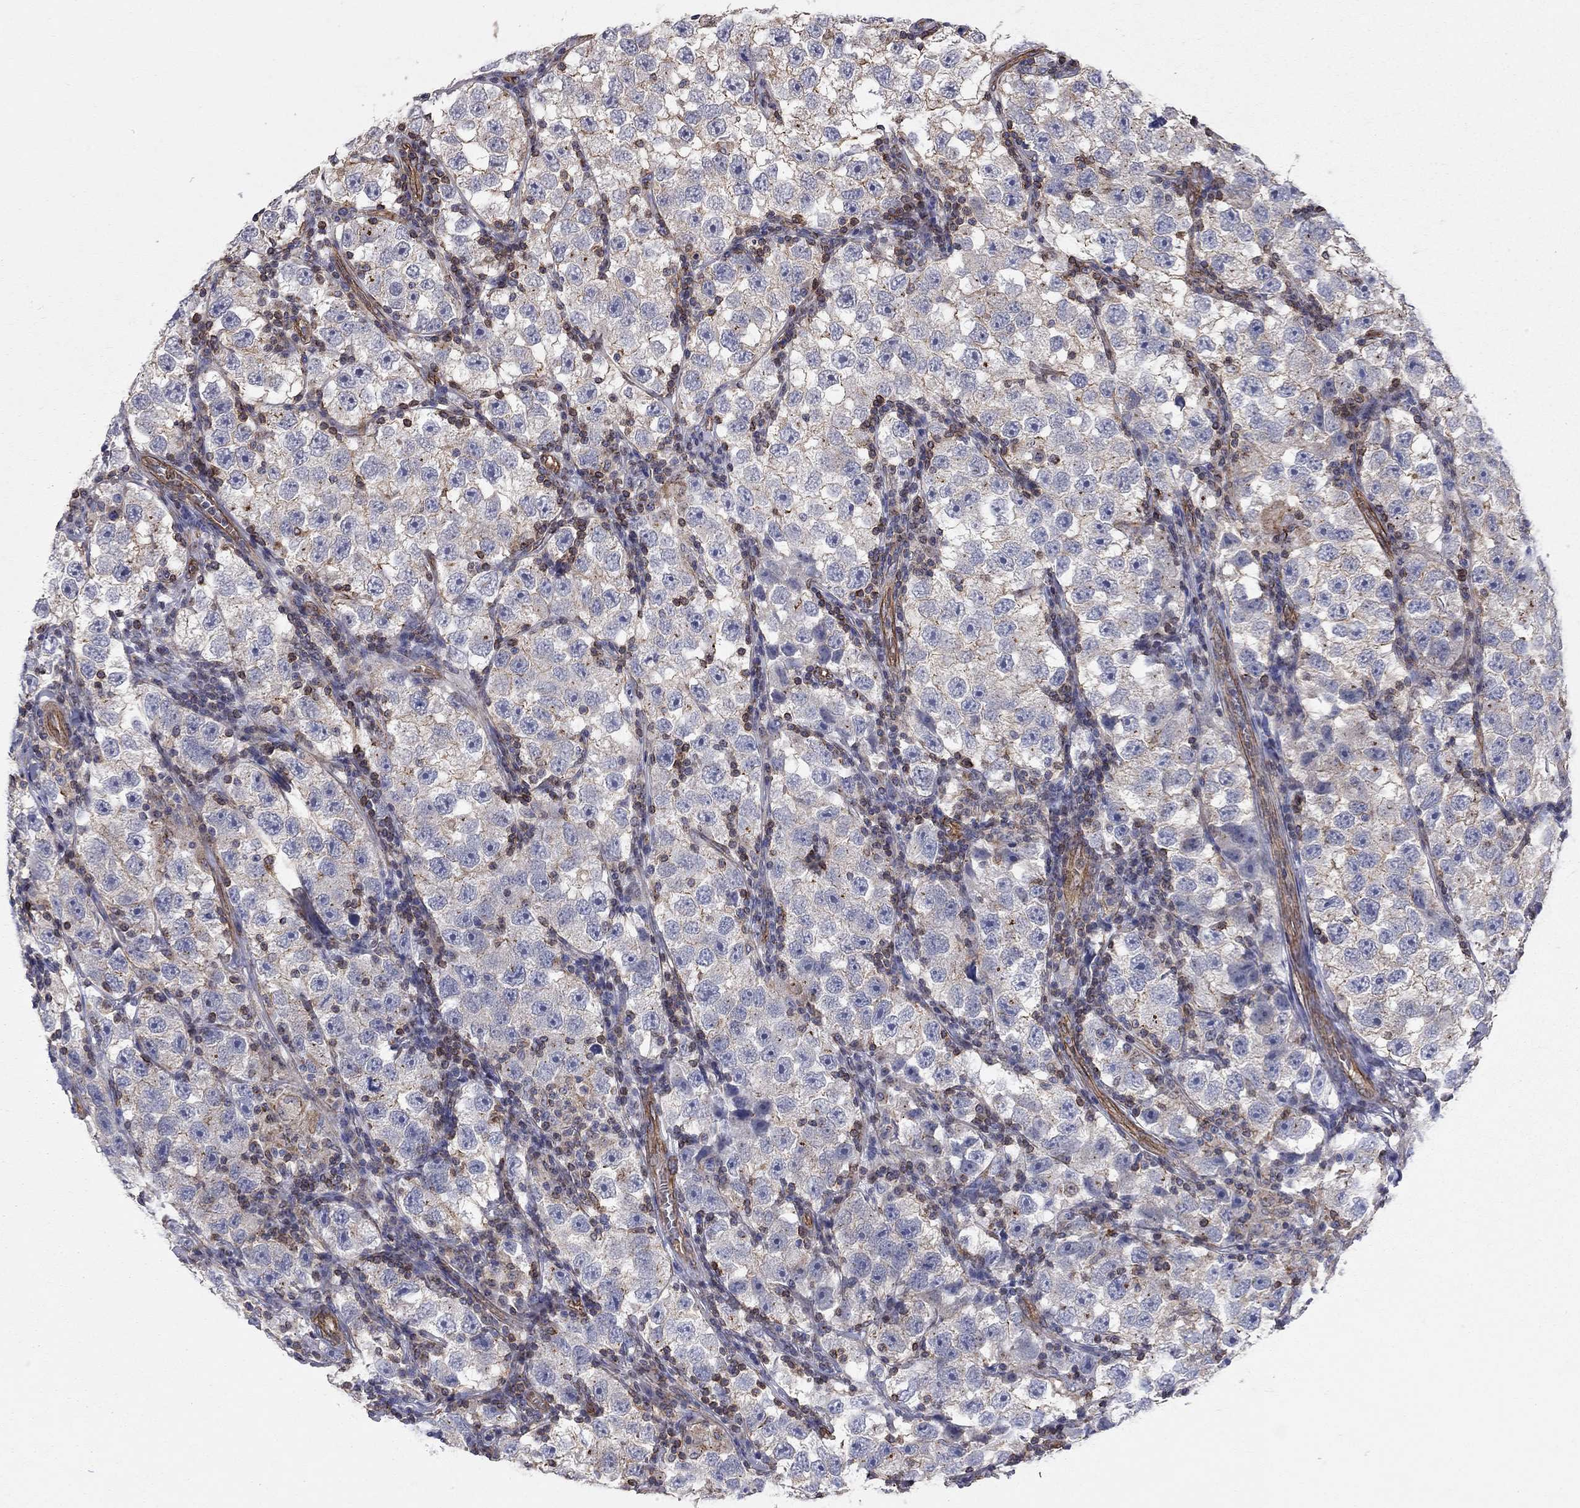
{"staining": {"intensity": "negative", "quantity": "none", "location": "none"}, "tissue": "testis cancer", "cell_type": "Tumor cells", "image_type": "cancer", "snomed": [{"axis": "morphology", "description": "Seminoma, NOS"}, {"axis": "topography", "description": "Testis"}], "caption": "IHC of human testis cancer (seminoma) displays no expression in tumor cells.", "gene": "BICDL2", "patient": {"sex": "male", "age": 26}}